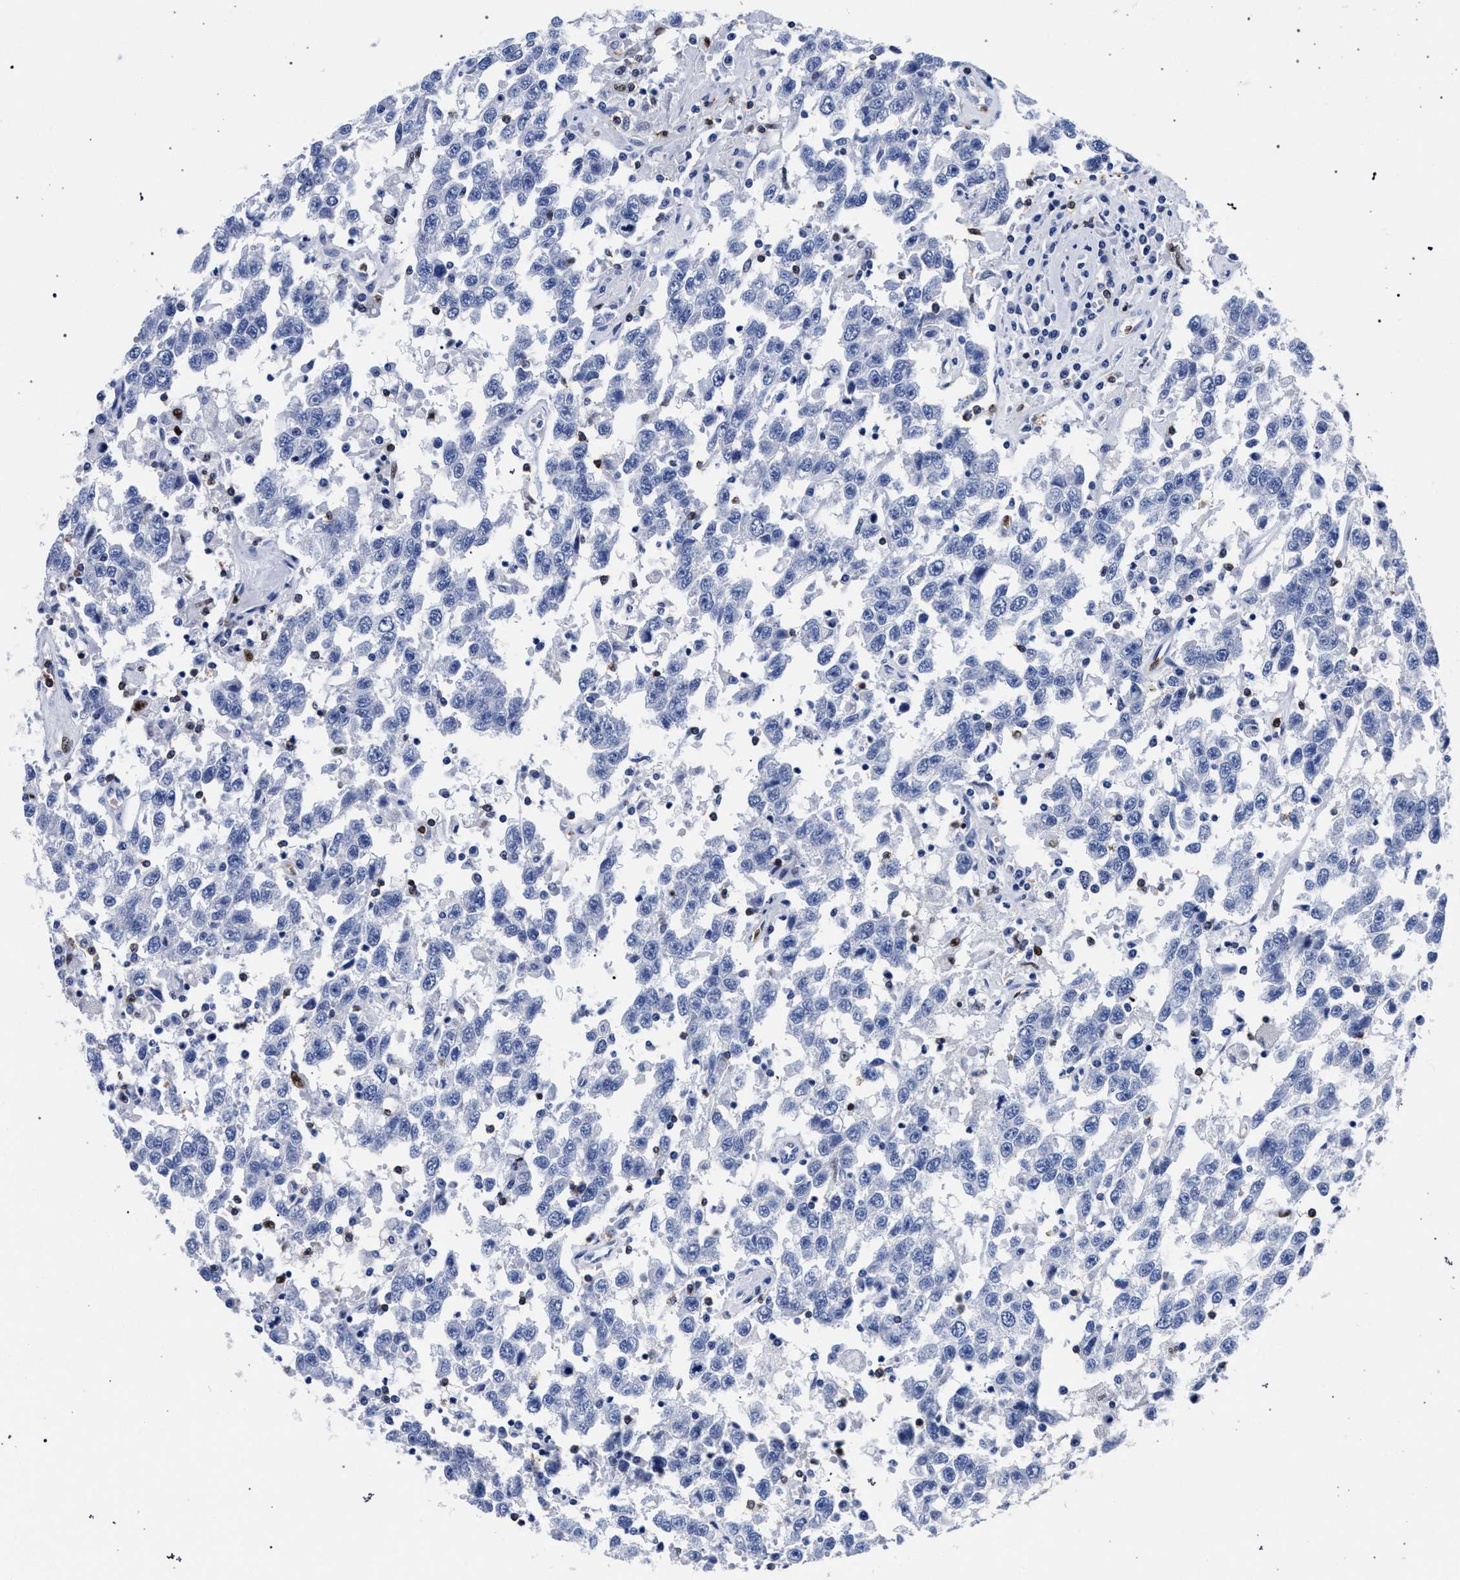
{"staining": {"intensity": "negative", "quantity": "none", "location": "none"}, "tissue": "testis cancer", "cell_type": "Tumor cells", "image_type": "cancer", "snomed": [{"axis": "morphology", "description": "Seminoma, NOS"}, {"axis": "topography", "description": "Testis"}], "caption": "DAB (3,3'-diaminobenzidine) immunohistochemical staining of human seminoma (testis) shows no significant staining in tumor cells.", "gene": "KLRK1", "patient": {"sex": "male", "age": 41}}